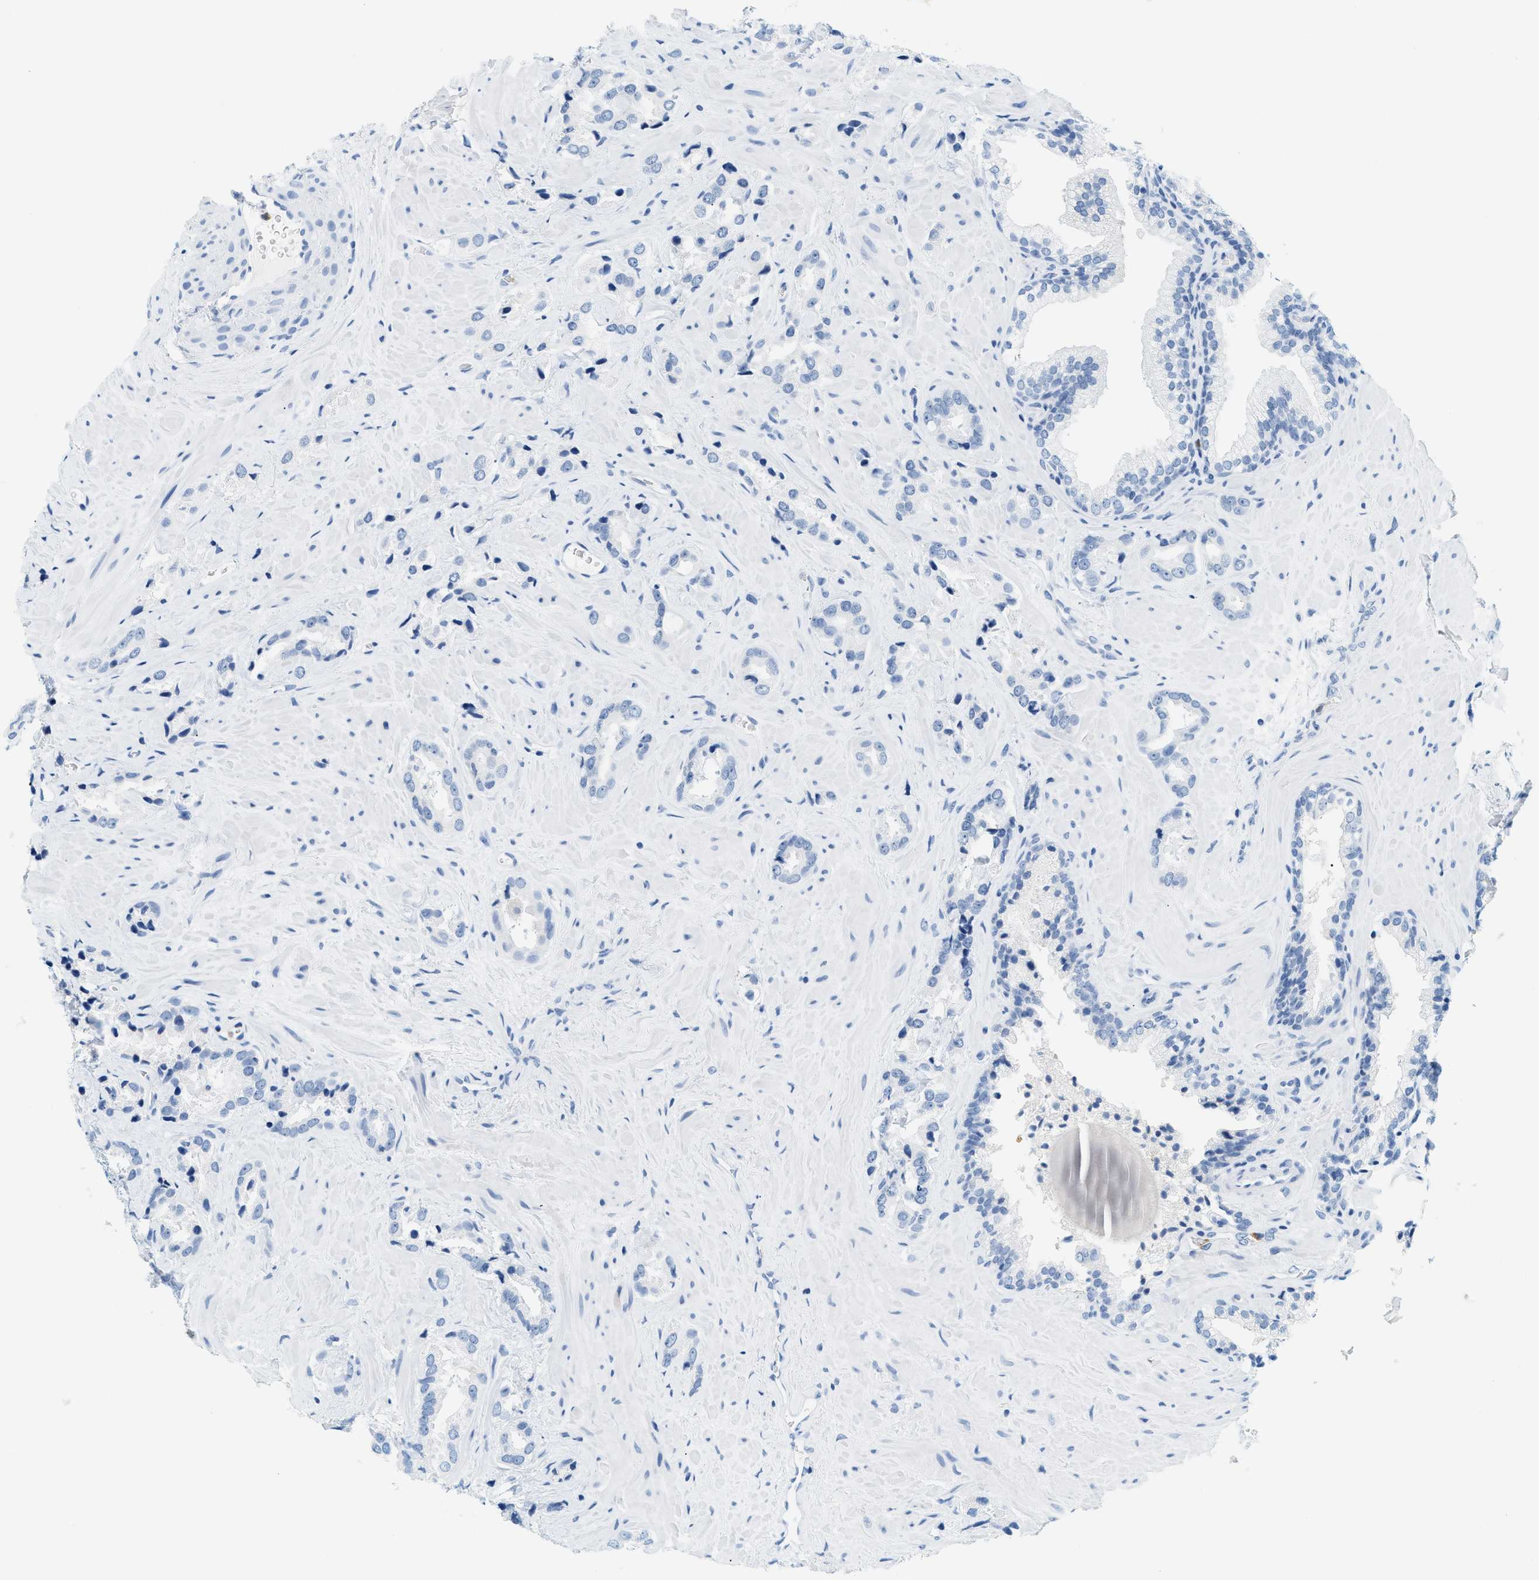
{"staining": {"intensity": "negative", "quantity": "none", "location": "none"}, "tissue": "prostate cancer", "cell_type": "Tumor cells", "image_type": "cancer", "snomed": [{"axis": "morphology", "description": "Adenocarcinoma, High grade"}, {"axis": "topography", "description": "Prostate"}], "caption": "Tumor cells are negative for protein expression in human prostate cancer (adenocarcinoma (high-grade)).", "gene": "LCN2", "patient": {"sex": "male", "age": 64}}